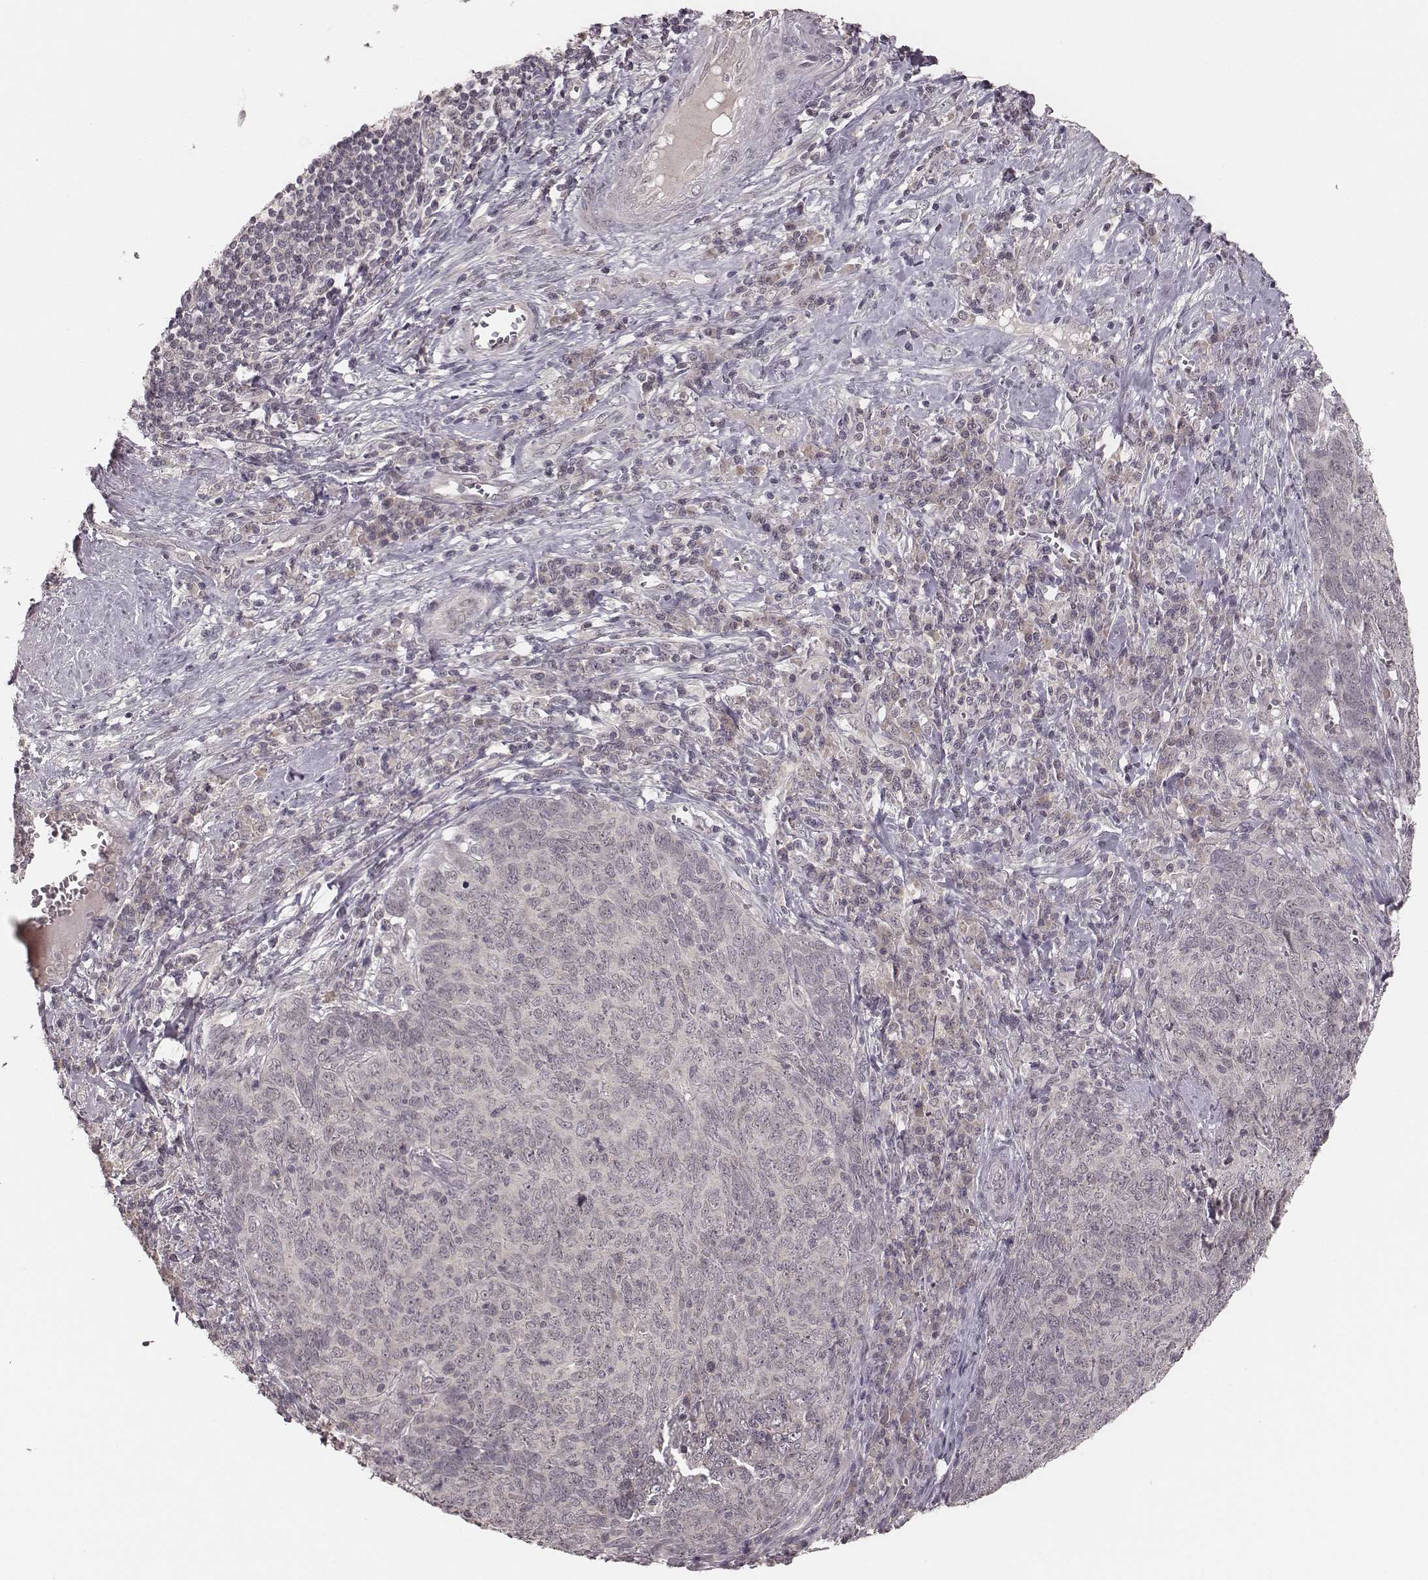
{"staining": {"intensity": "negative", "quantity": "none", "location": "none"}, "tissue": "skin cancer", "cell_type": "Tumor cells", "image_type": "cancer", "snomed": [{"axis": "morphology", "description": "Squamous cell carcinoma, NOS"}, {"axis": "topography", "description": "Skin"}, {"axis": "topography", "description": "Anal"}], "caption": "This is a photomicrograph of immunohistochemistry (IHC) staining of skin squamous cell carcinoma, which shows no staining in tumor cells.", "gene": "LY6K", "patient": {"sex": "female", "age": 51}}